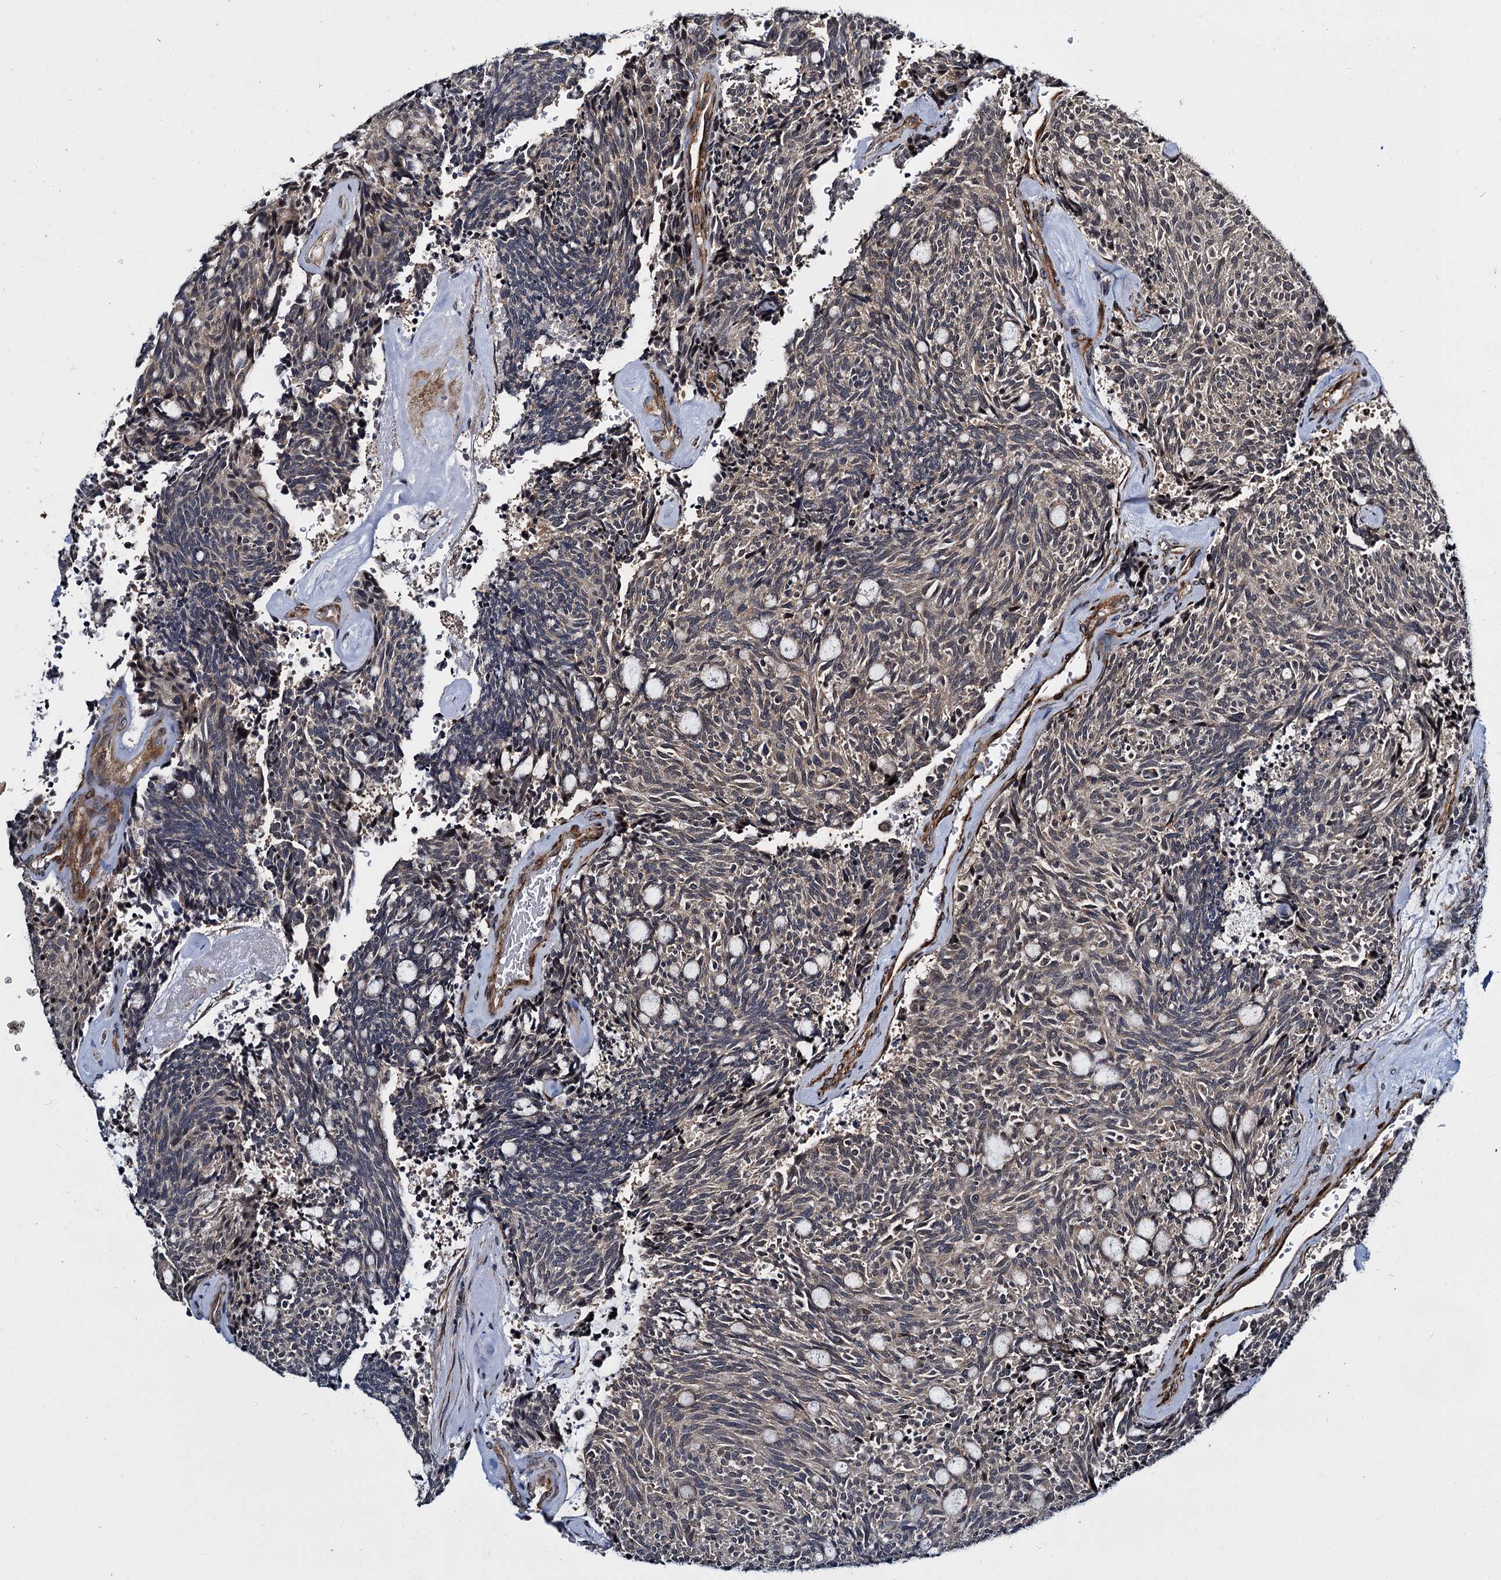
{"staining": {"intensity": "negative", "quantity": "none", "location": "none"}, "tissue": "carcinoid", "cell_type": "Tumor cells", "image_type": "cancer", "snomed": [{"axis": "morphology", "description": "Carcinoid, malignant, NOS"}, {"axis": "topography", "description": "Pancreas"}], "caption": "Immunohistochemistry of human carcinoid shows no staining in tumor cells. (Stains: DAB (3,3'-diaminobenzidine) immunohistochemistry with hematoxylin counter stain, Microscopy: brightfield microscopy at high magnification).", "gene": "ARHGAP42", "patient": {"sex": "female", "age": 54}}